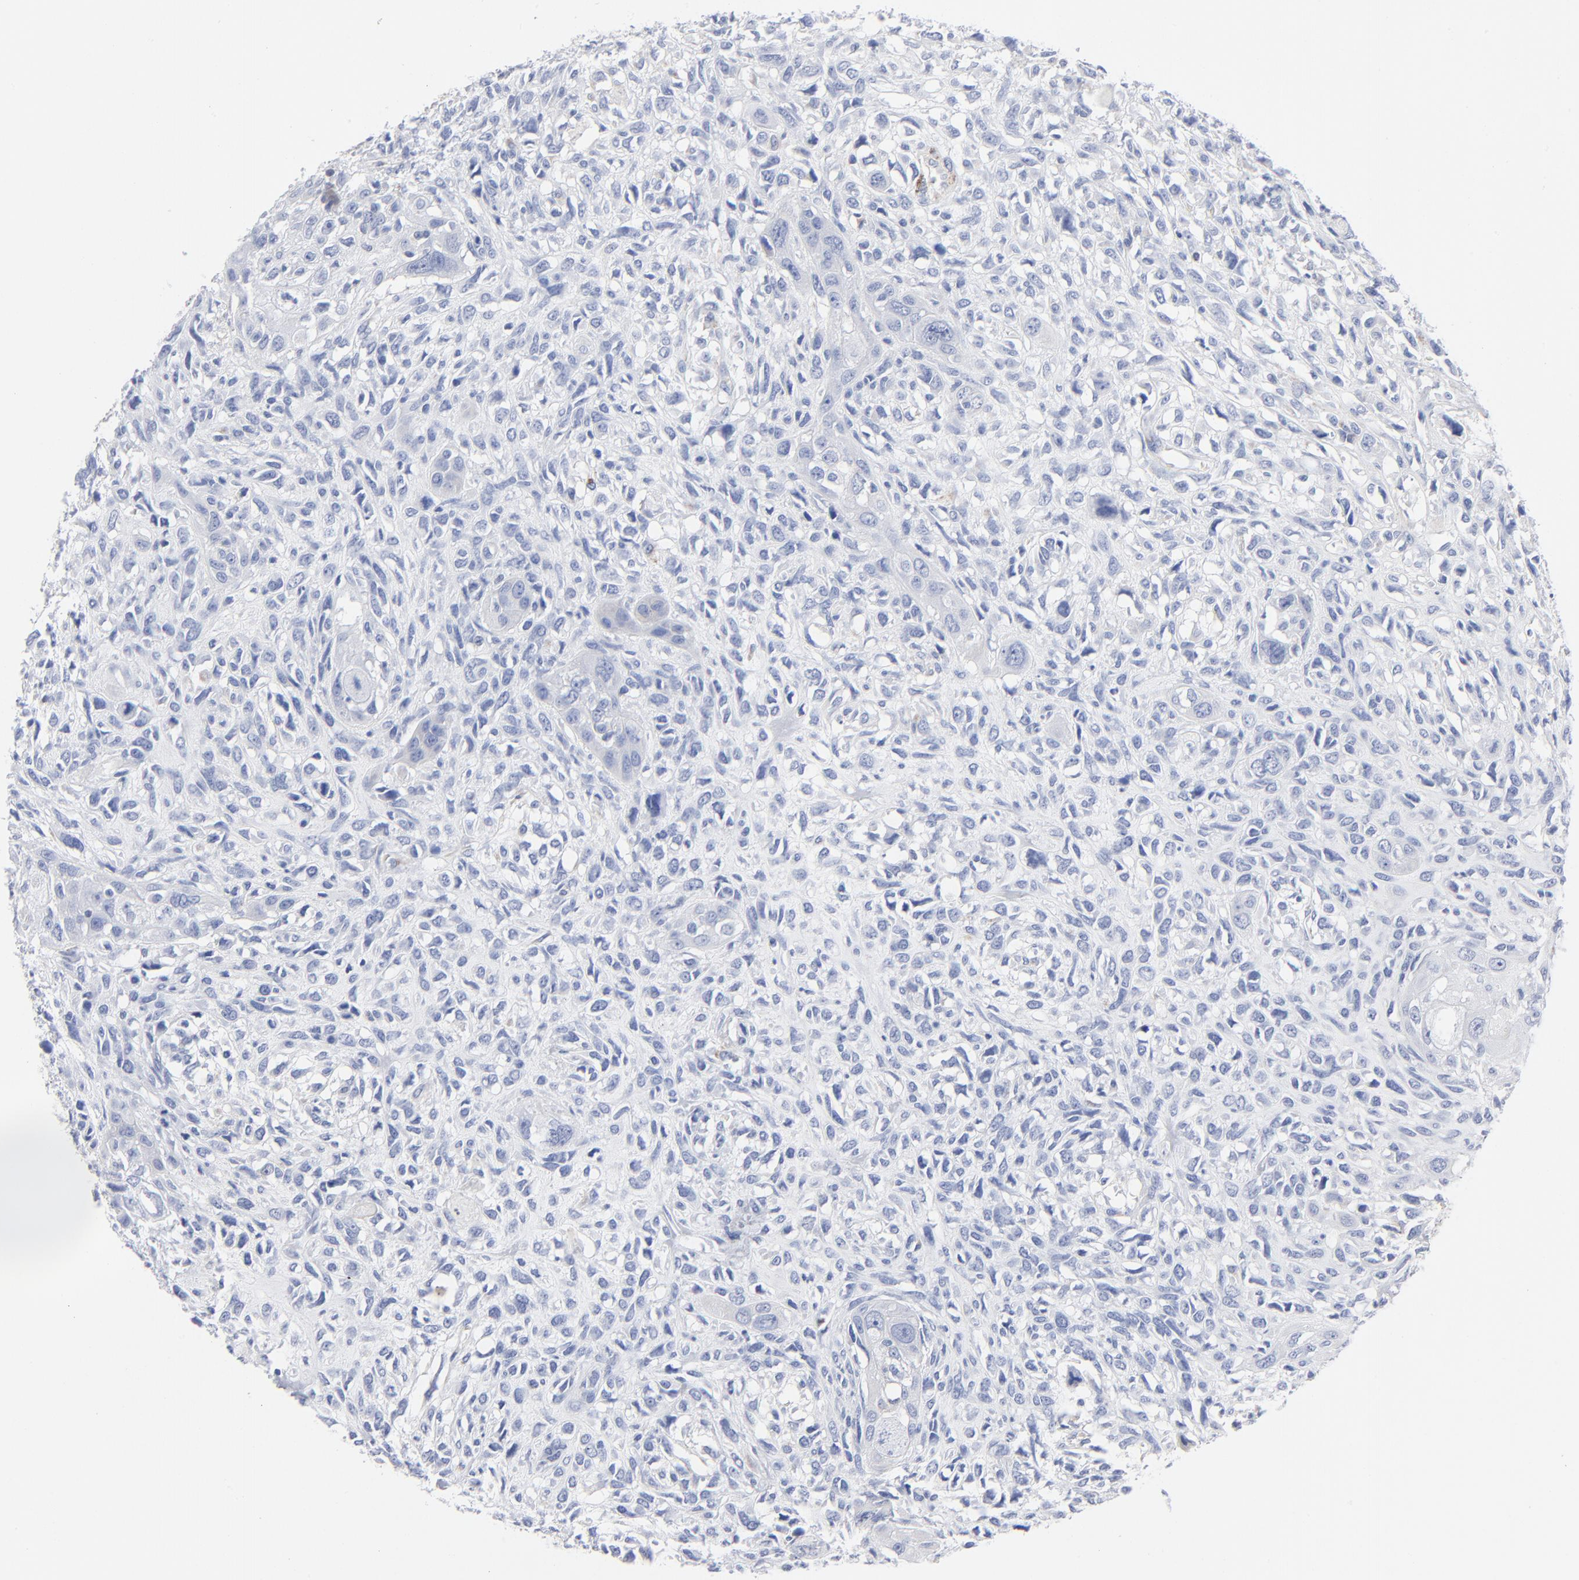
{"staining": {"intensity": "negative", "quantity": "none", "location": "none"}, "tissue": "head and neck cancer", "cell_type": "Tumor cells", "image_type": "cancer", "snomed": [{"axis": "morphology", "description": "Neoplasm, malignant, NOS"}, {"axis": "topography", "description": "Salivary gland"}, {"axis": "topography", "description": "Head-Neck"}], "caption": "IHC of head and neck cancer displays no positivity in tumor cells.", "gene": "CHCHD10", "patient": {"sex": "male", "age": 43}}